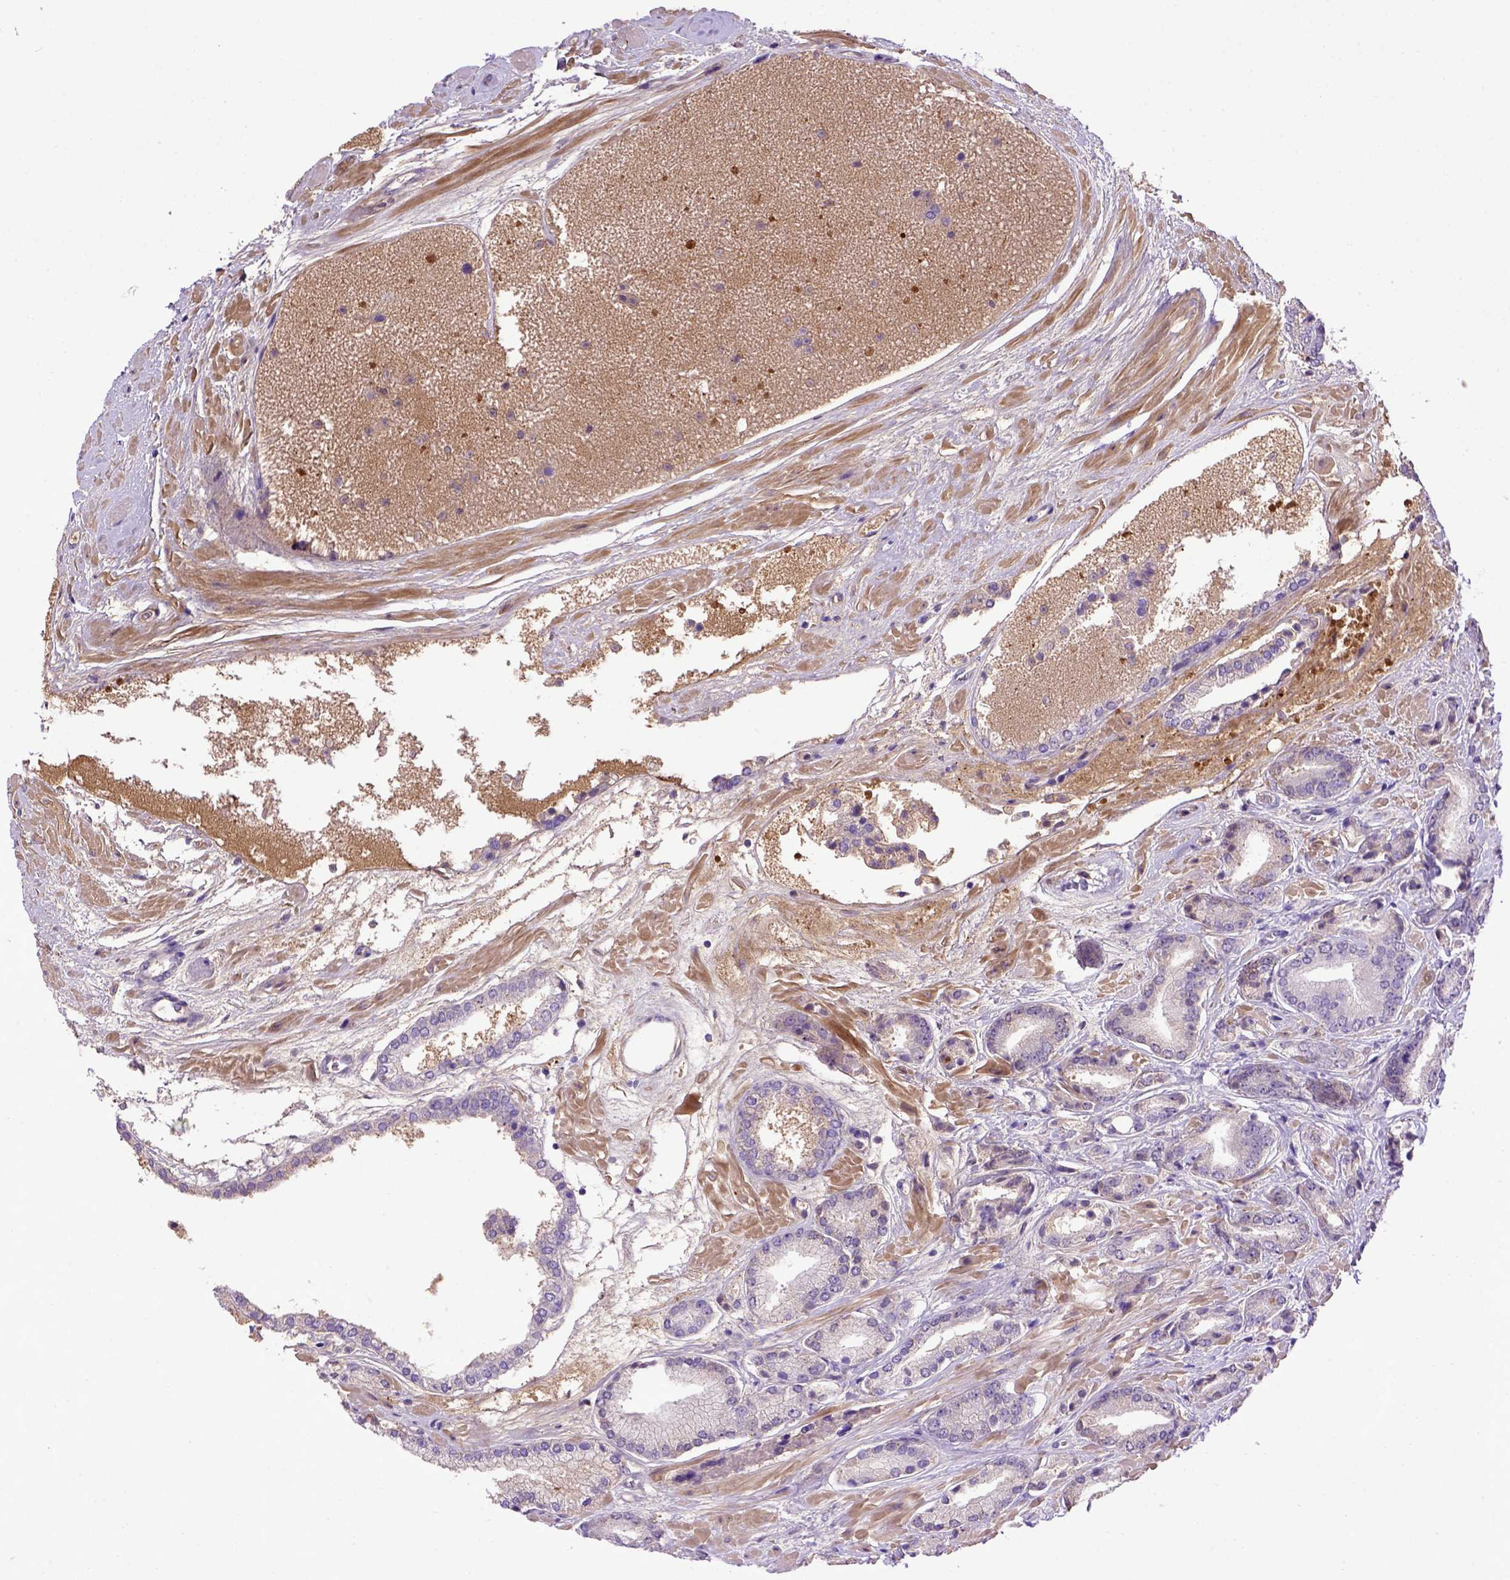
{"staining": {"intensity": "negative", "quantity": "none", "location": "none"}, "tissue": "prostate cancer", "cell_type": "Tumor cells", "image_type": "cancer", "snomed": [{"axis": "morphology", "description": "Adenocarcinoma, High grade"}, {"axis": "topography", "description": "Prostate"}], "caption": "An IHC photomicrograph of prostate adenocarcinoma (high-grade) is shown. There is no staining in tumor cells of prostate adenocarcinoma (high-grade).", "gene": "ADAM12", "patient": {"sex": "male", "age": 56}}